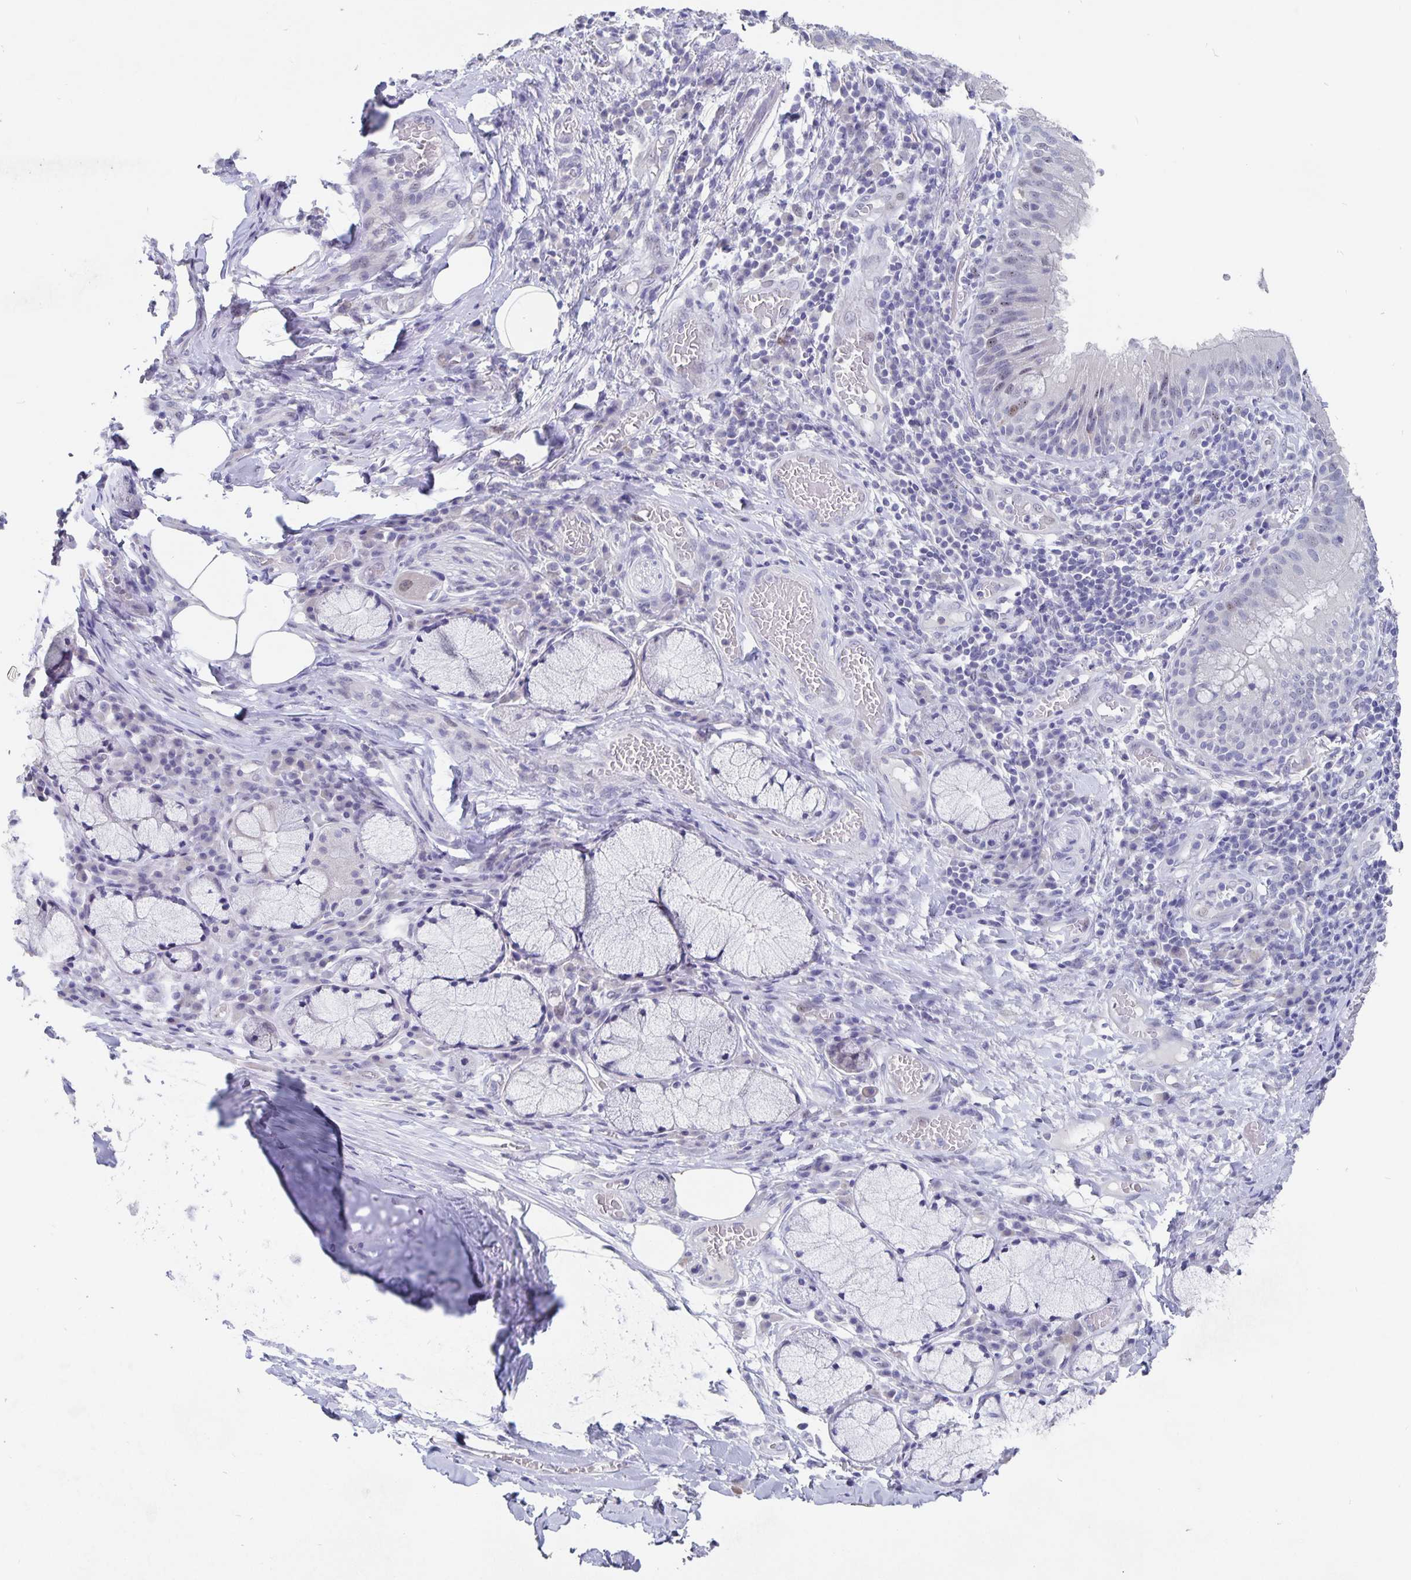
{"staining": {"intensity": "negative", "quantity": "none", "location": "none"}, "tissue": "adipose tissue", "cell_type": "Adipocytes", "image_type": "normal", "snomed": [{"axis": "morphology", "description": "Normal tissue, NOS"}, {"axis": "topography", "description": "Cartilage tissue"}, {"axis": "topography", "description": "Bronchus"}], "caption": "Immunohistochemistry (IHC) photomicrograph of benign human adipose tissue stained for a protein (brown), which reveals no expression in adipocytes.", "gene": "SMOC1", "patient": {"sex": "male", "age": 56}}